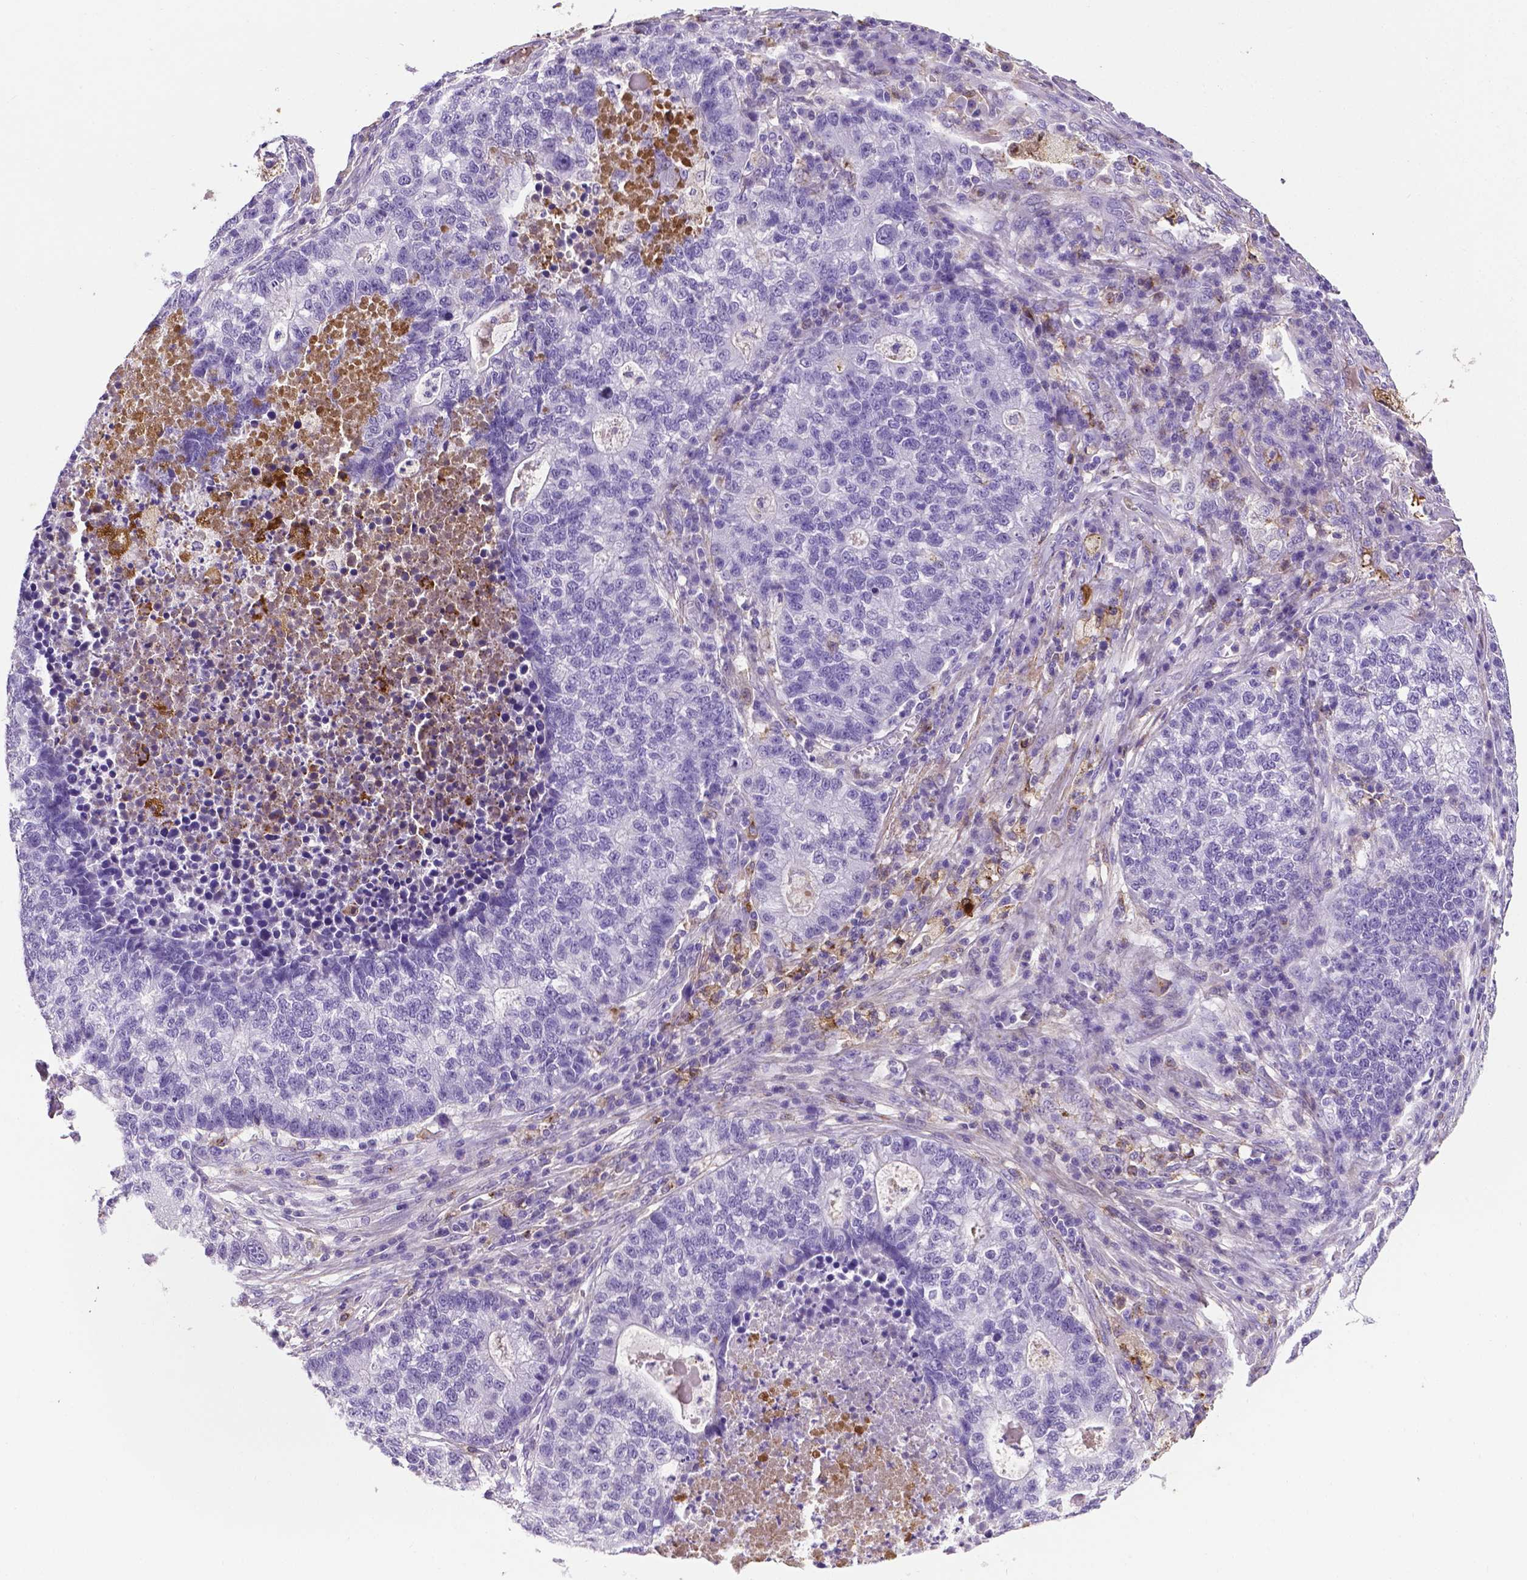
{"staining": {"intensity": "negative", "quantity": "none", "location": "none"}, "tissue": "lung cancer", "cell_type": "Tumor cells", "image_type": "cancer", "snomed": [{"axis": "morphology", "description": "Adenocarcinoma, NOS"}, {"axis": "topography", "description": "Lung"}], "caption": "Protein analysis of lung adenocarcinoma exhibits no significant expression in tumor cells. (Stains: DAB (3,3'-diaminobenzidine) immunohistochemistry with hematoxylin counter stain, Microscopy: brightfield microscopy at high magnification).", "gene": "APOE", "patient": {"sex": "male", "age": 57}}